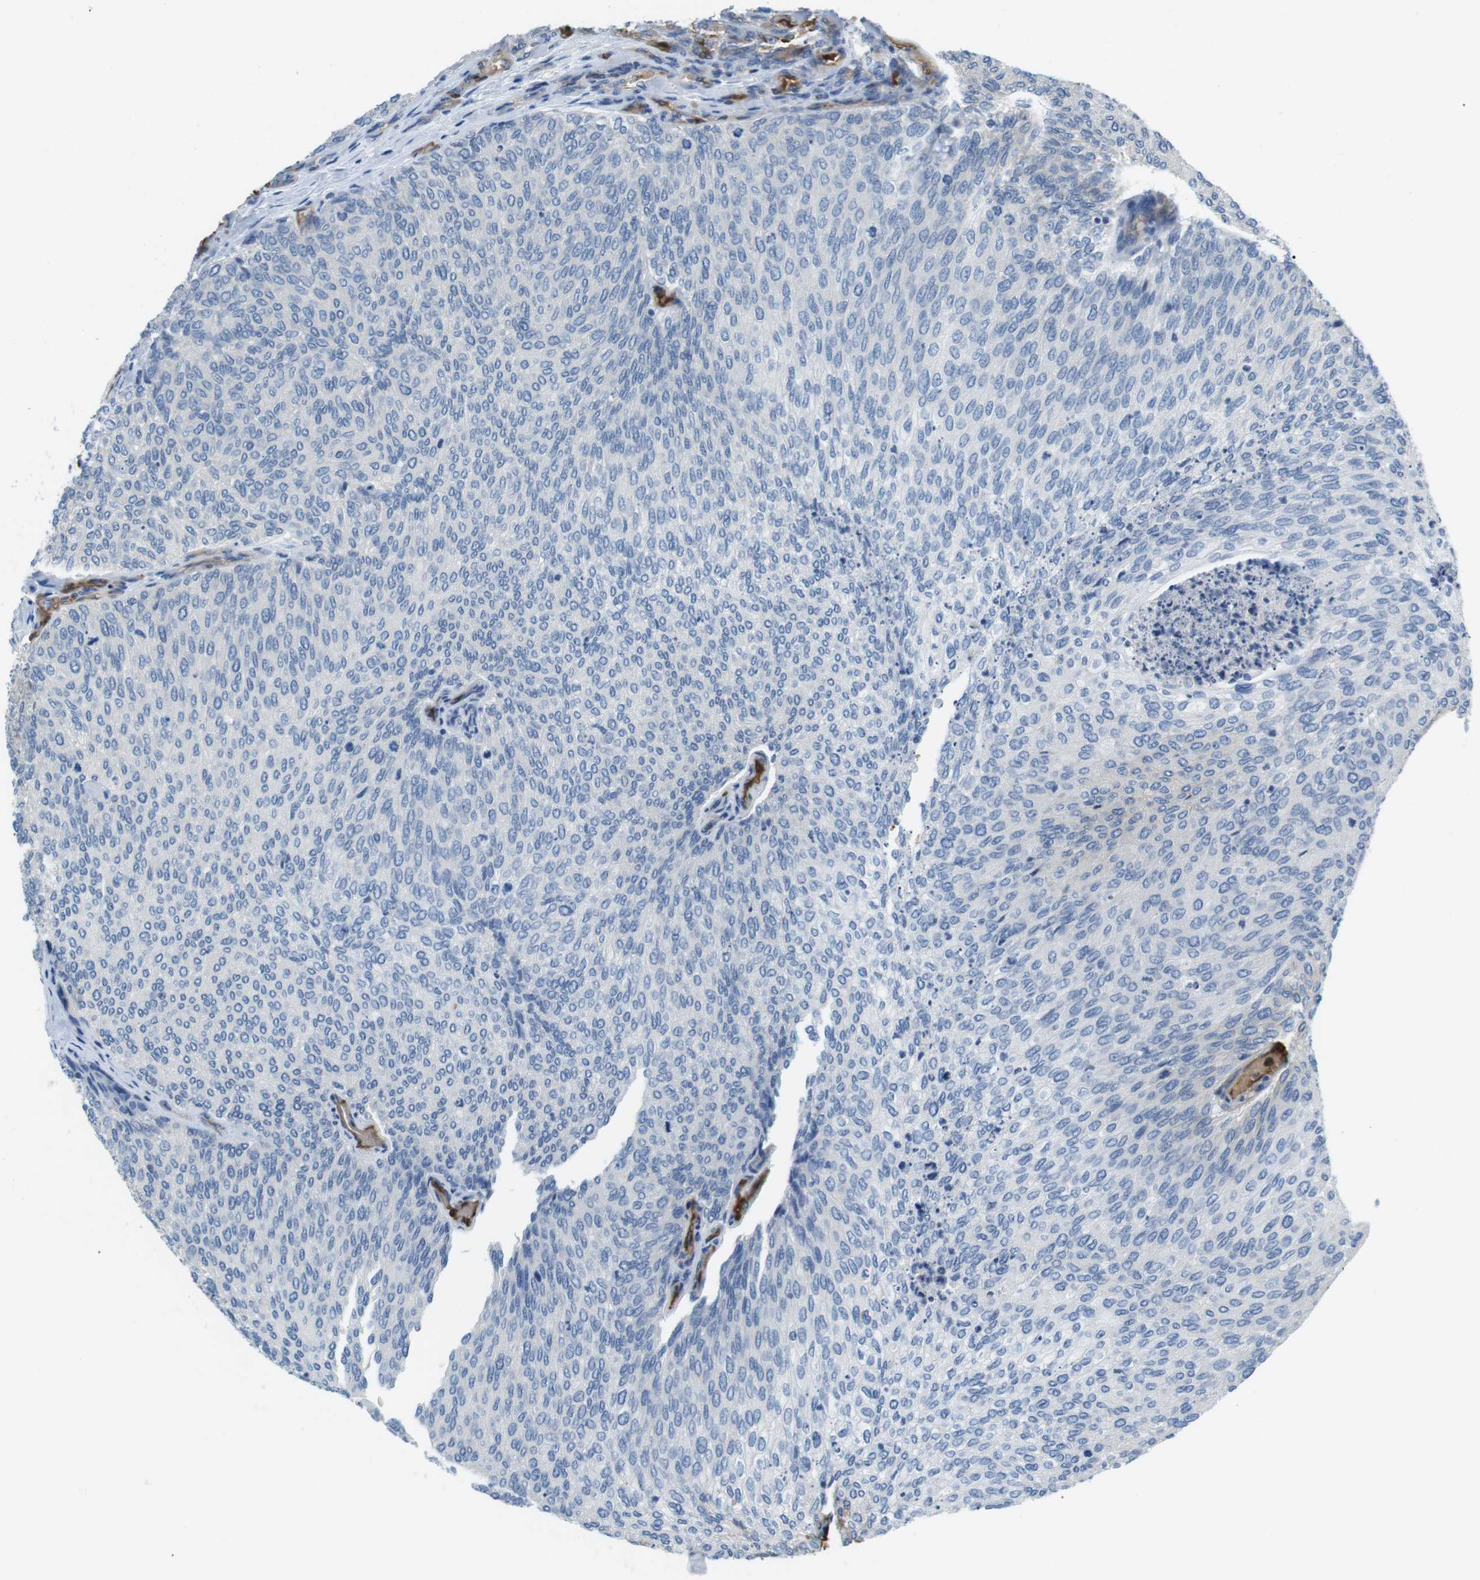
{"staining": {"intensity": "negative", "quantity": "none", "location": "none"}, "tissue": "urothelial cancer", "cell_type": "Tumor cells", "image_type": "cancer", "snomed": [{"axis": "morphology", "description": "Urothelial carcinoma, Low grade"}, {"axis": "topography", "description": "Urinary bladder"}], "caption": "Immunohistochemical staining of urothelial cancer shows no significant staining in tumor cells.", "gene": "ADCY10", "patient": {"sex": "female", "age": 79}}